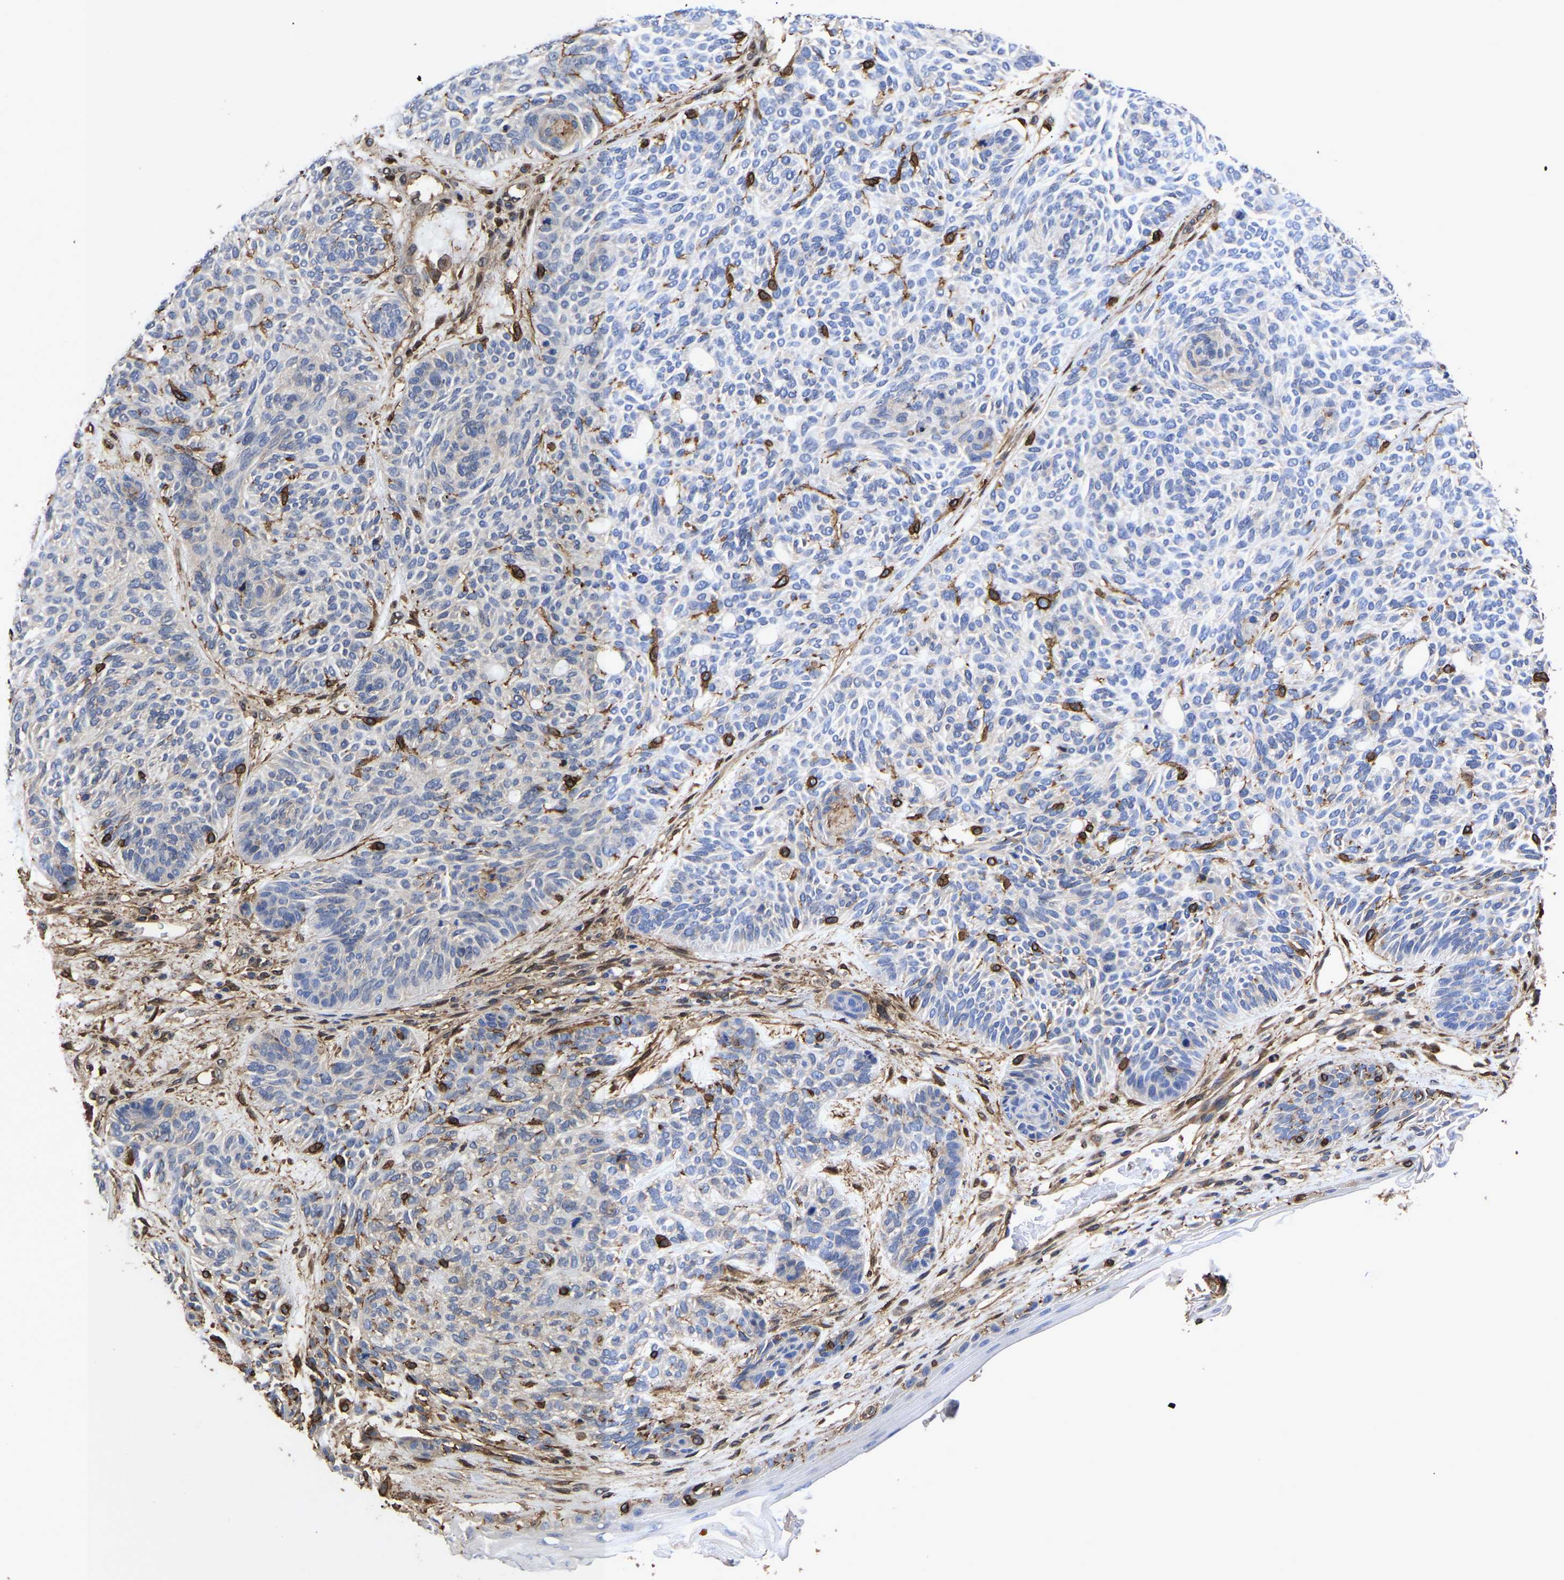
{"staining": {"intensity": "negative", "quantity": "none", "location": "none"}, "tissue": "skin cancer", "cell_type": "Tumor cells", "image_type": "cancer", "snomed": [{"axis": "morphology", "description": "Basal cell carcinoma"}, {"axis": "topography", "description": "Skin"}], "caption": "DAB (3,3'-diaminobenzidine) immunohistochemical staining of skin cancer (basal cell carcinoma) displays no significant staining in tumor cells. Nuclei are stained in blue.", "gene": "LIF", "patient": {"sex": "male", "age": 55}}